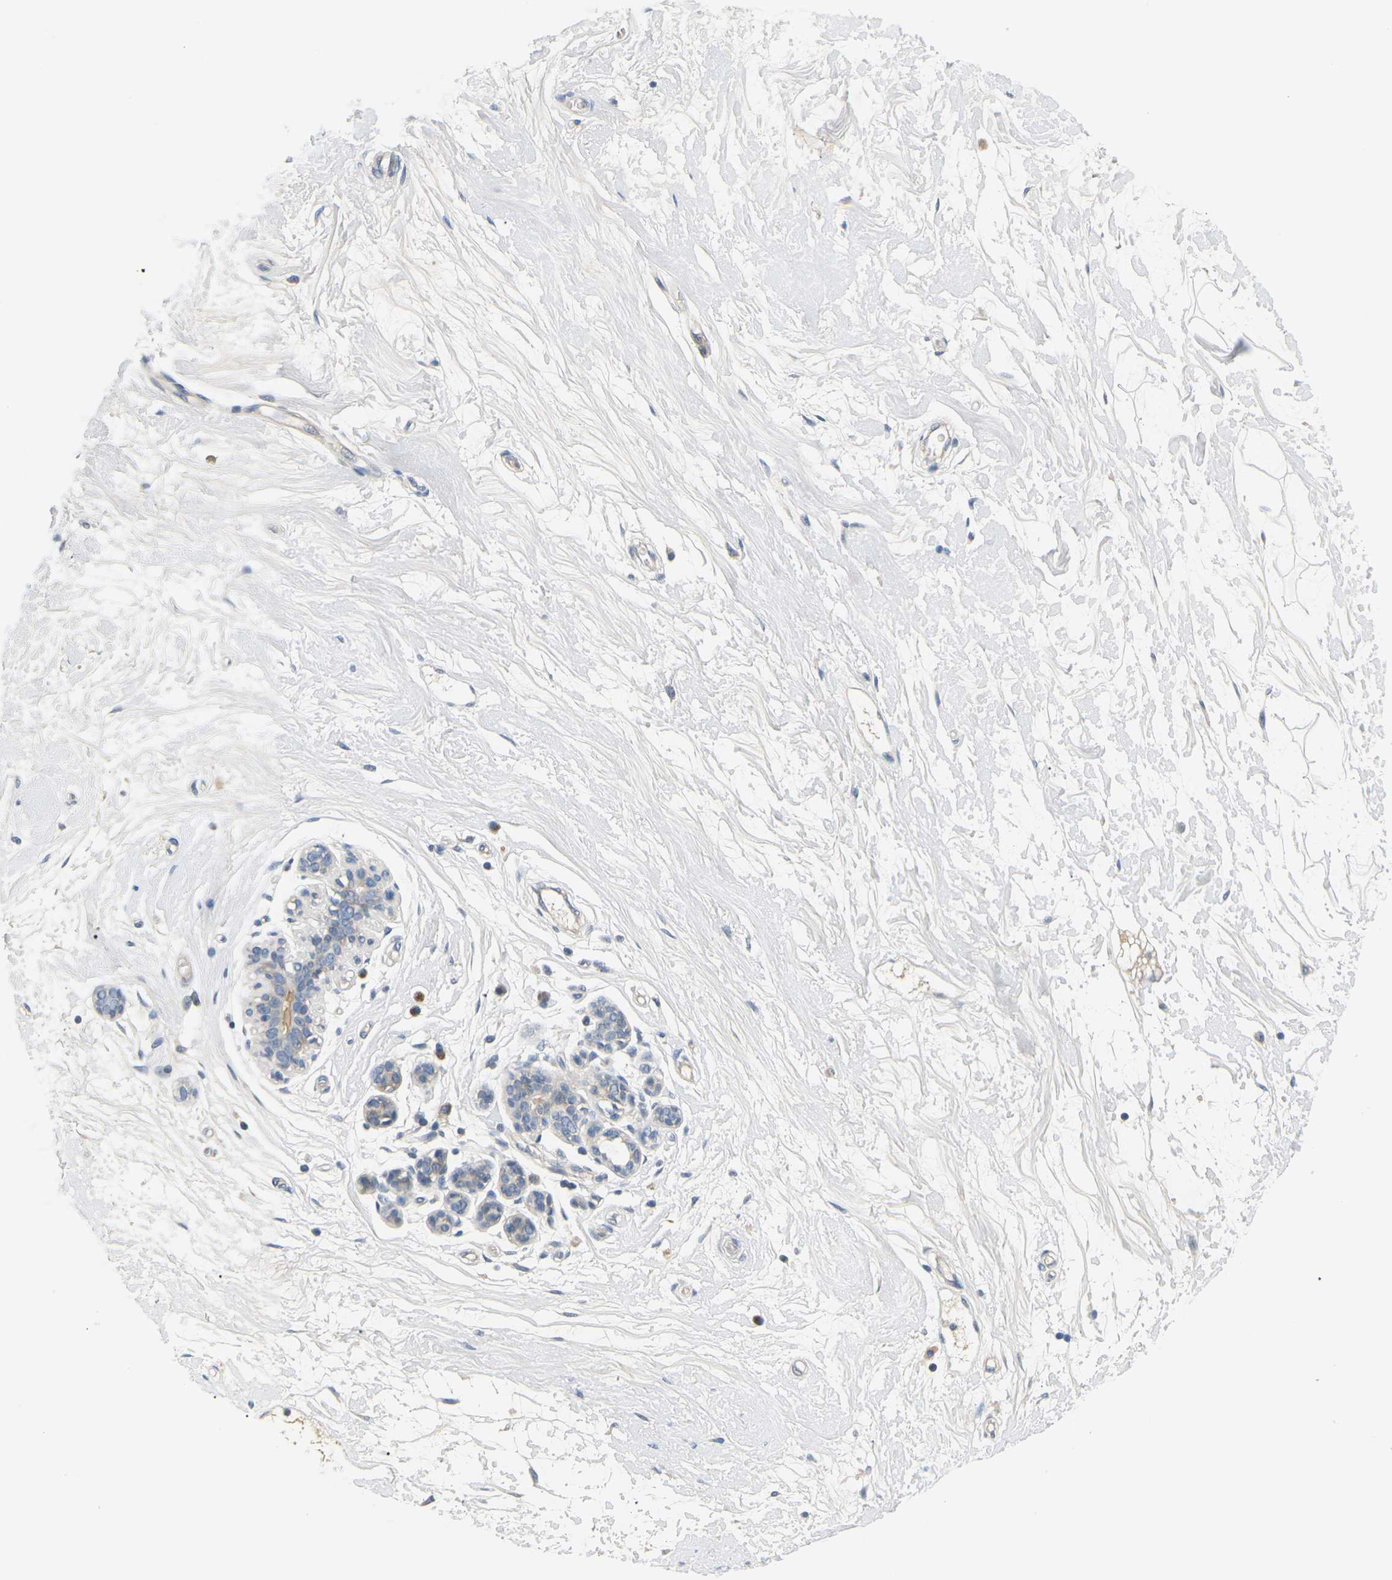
{"staining": {"intensity": "negative", "quantity": "none", "location": "none"}, "tissue": "breast", "cell_type": "Adipocytes", "image_type": "normal", "snomed": [{"axis": "morphology", "description": "Normal tissue, NOS"}, {"axis": "morphology", "description": "Lobular carcinoma"}, {"axis": "topography", "description": "Breast"}], "caption": "IHC micrograph of benign breast: human breast stained with DAB (3,3'-diaminobenzidine) demonstrates no significant protein expression in adipocytes.", "gene": "EVA1C", "patient": {"sex": "female", "age": 59}}